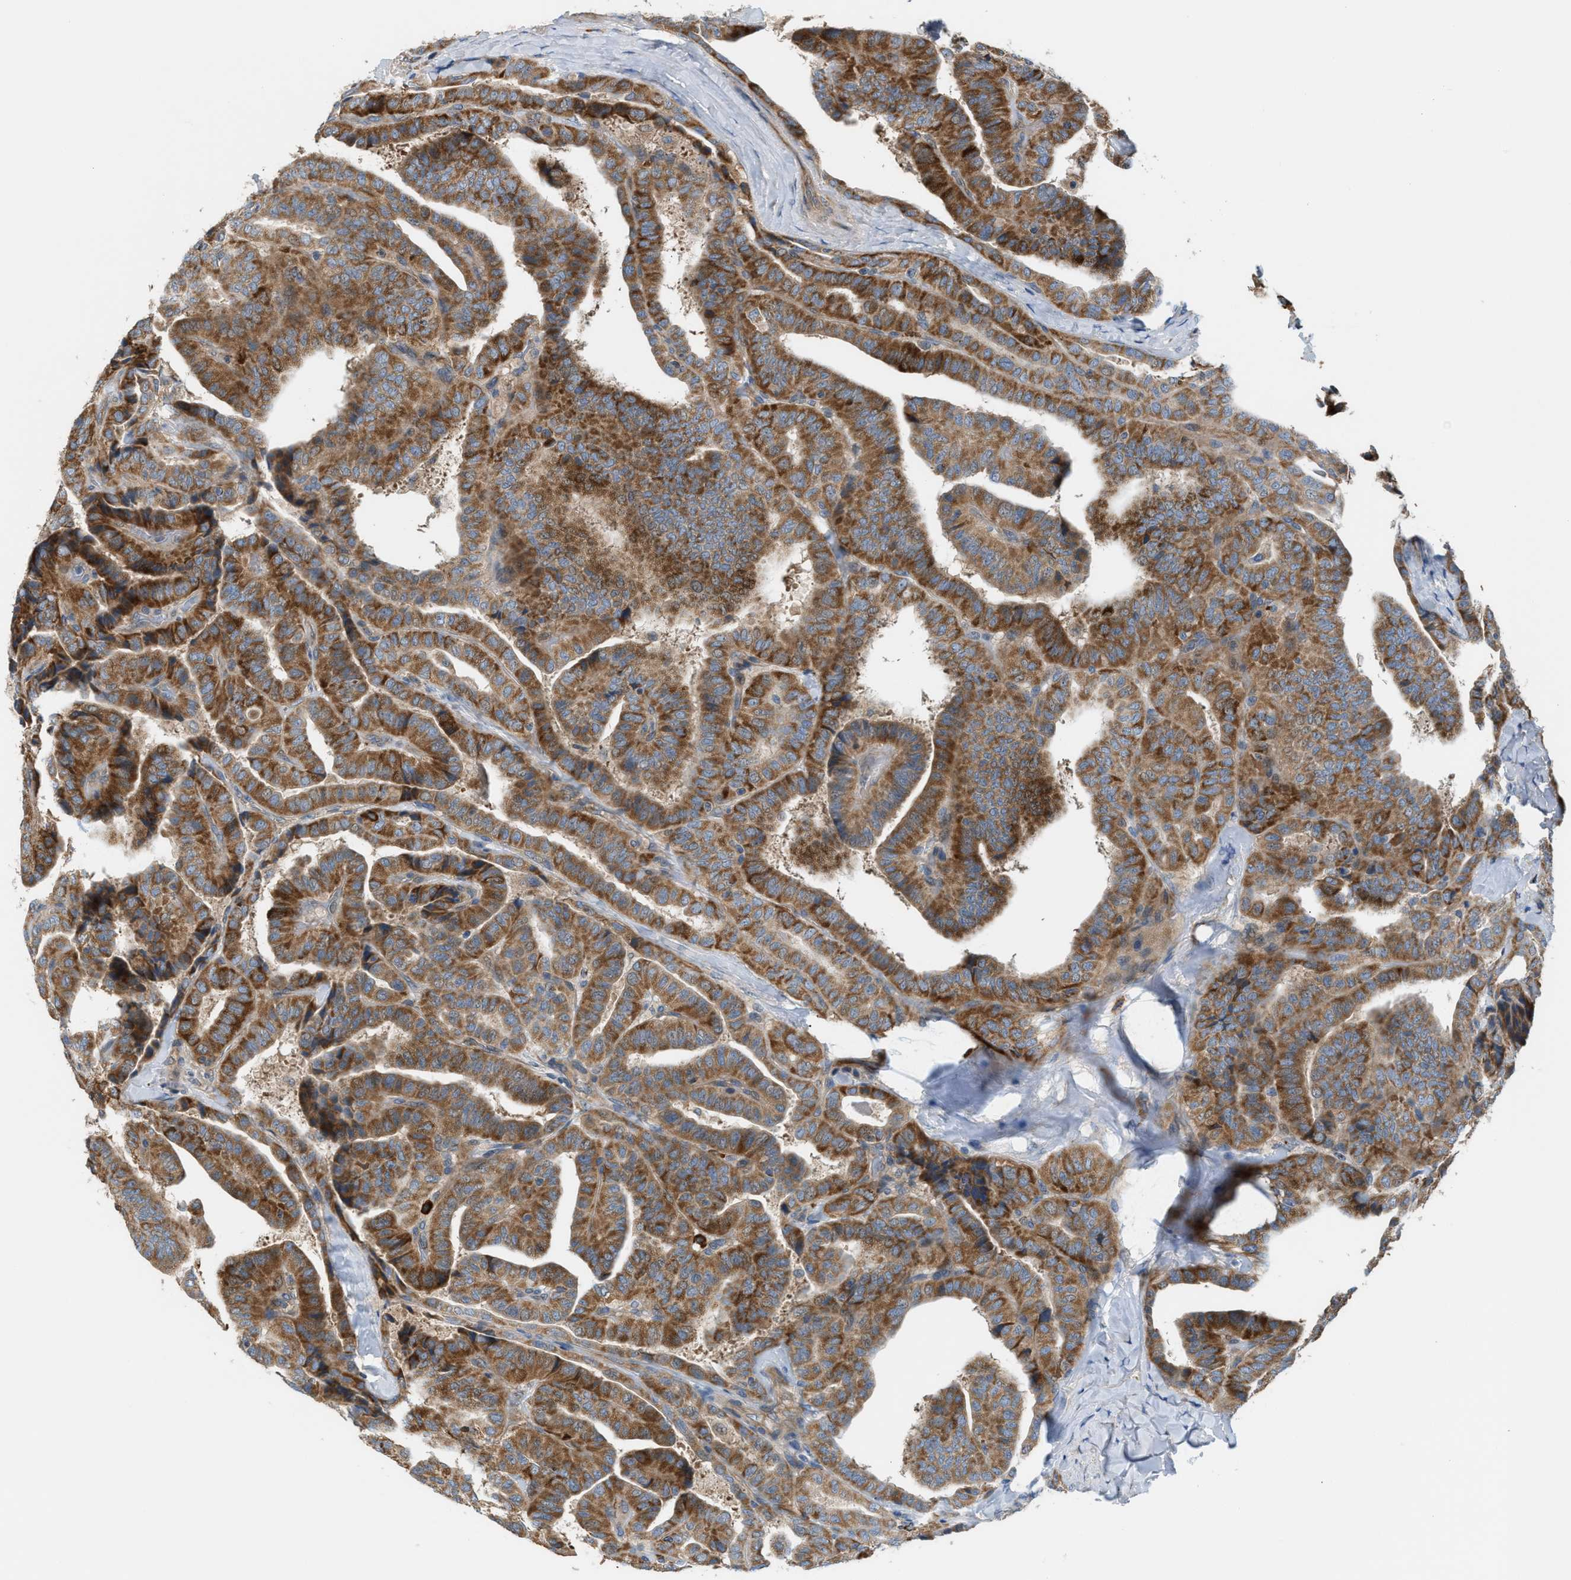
{"staining": {"intensity": "strong", "quantity": ">75%", "location": "cytoplasmic/membranous"}, "tissue": "thyroid cancer", "cell_type": "Tumor cells", "image_type": "cancer", "snomed": [{"axis": "morphology", "description": "Papillary adenocarcinoma, NOS"}, {"axis": "topography", "description": "Thyroid gland"}], "caption": "Thyroid cancer (papillary adenocarcinoma) stained with DAB (3,3'-diaminobenzidine) immunohistochemistry (IHC) exhibits high levels of strong cytoplasmic/membranous expression in approximately >75% of tumor cells.", "gene": "PDCL", "patient": {"sex": "male", "age": 77}}